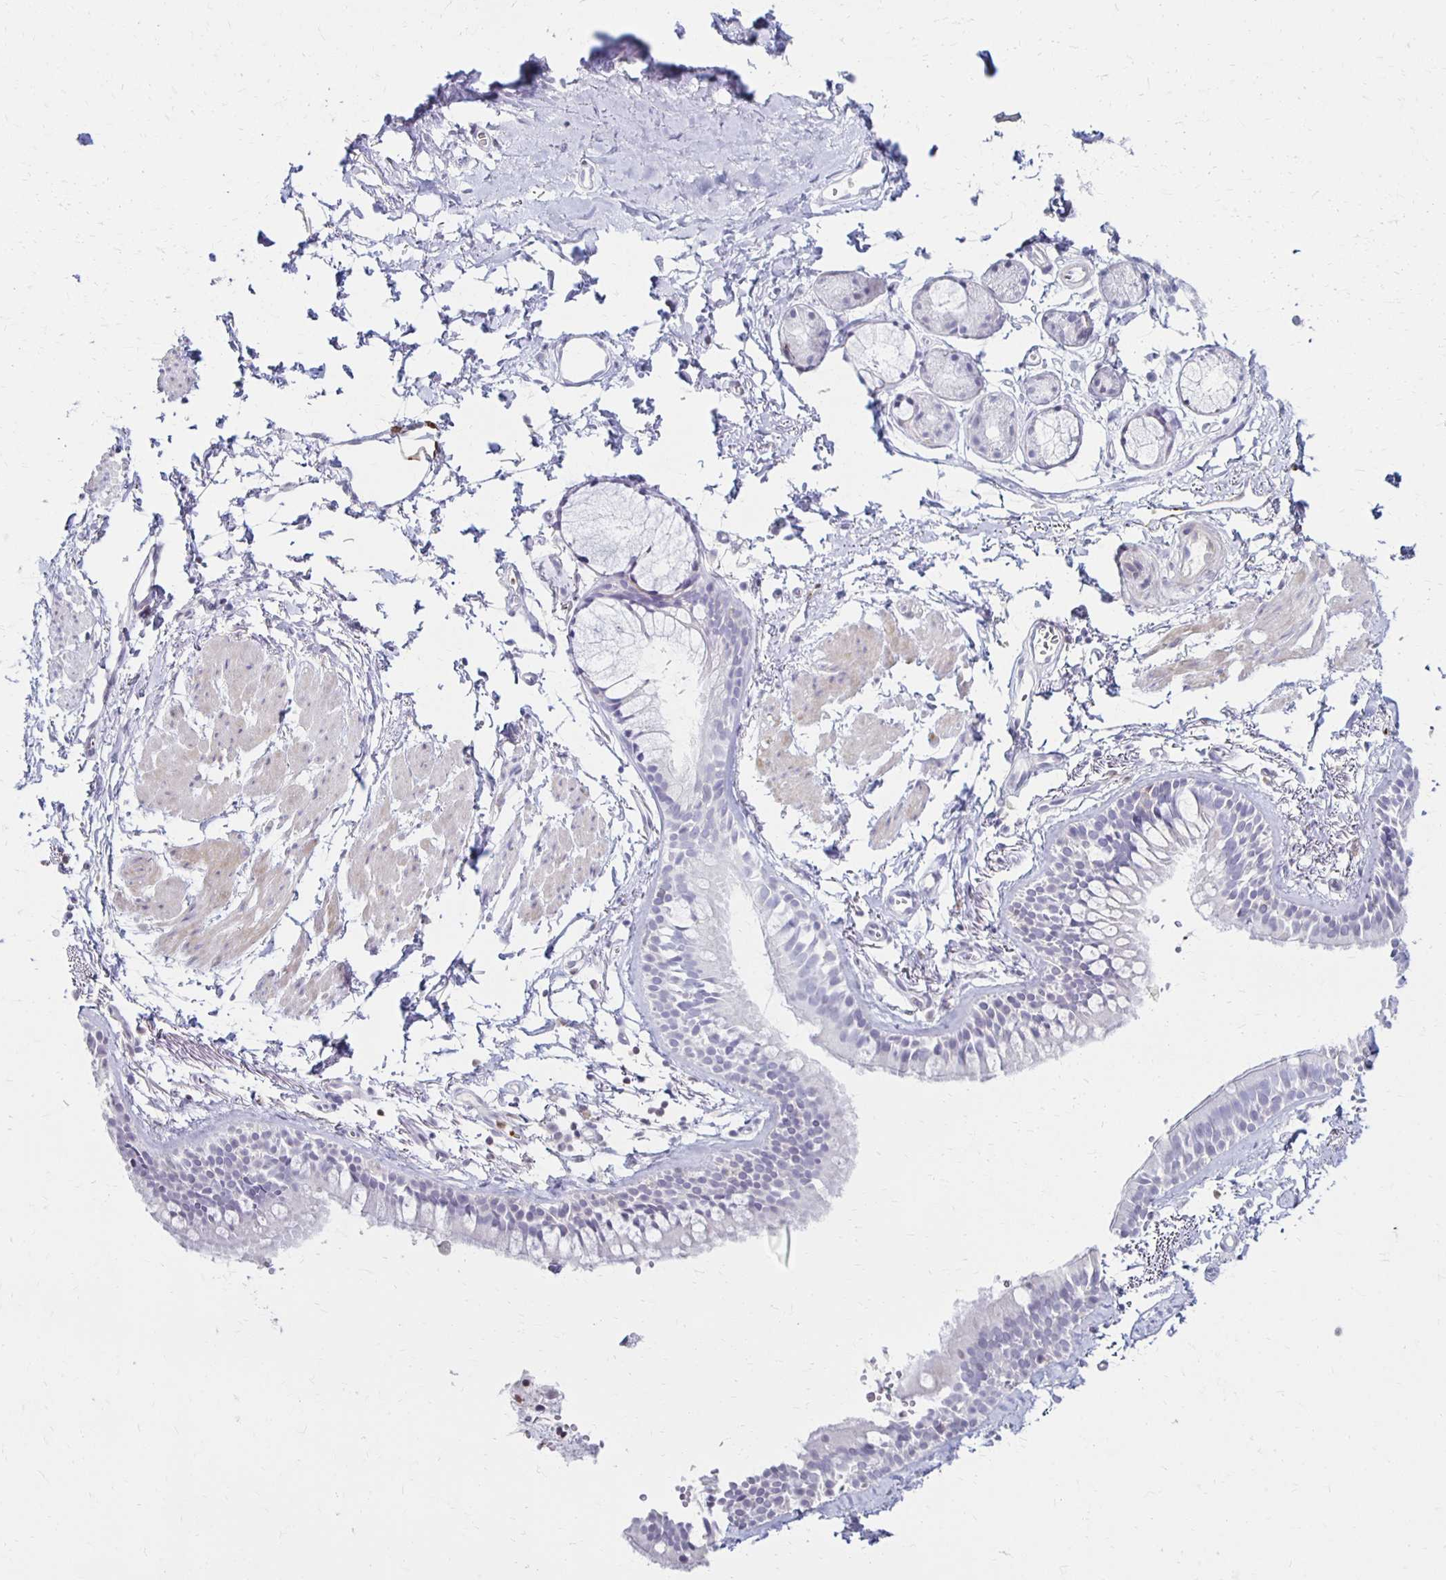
{"staining": {"intensity": "negative", "quantity": "none", "location": "none"}, "tissue": "bronchus", "cell_type": "Respiratory epithelial cells", "image_type": "normal", "snomed": [{"axis": "morphology", "description": "Normal tissue, NOS"}, {"axis": "topography", "description": "Cartilage tissue"}, {"axis": "topography", "description": "Bronchus"}, {"axis": "topography", "description": "Peripheral nerve tissue"}], "caption": "A high-resolution photomicrograph shows immunohistochemistry (IHC) staining of unremarkable bronchus, which demonstrates no significant expression in respiratory epithelial cells.", "gene": "CCL21", "patient": {"sex": "female", "age": 59}}